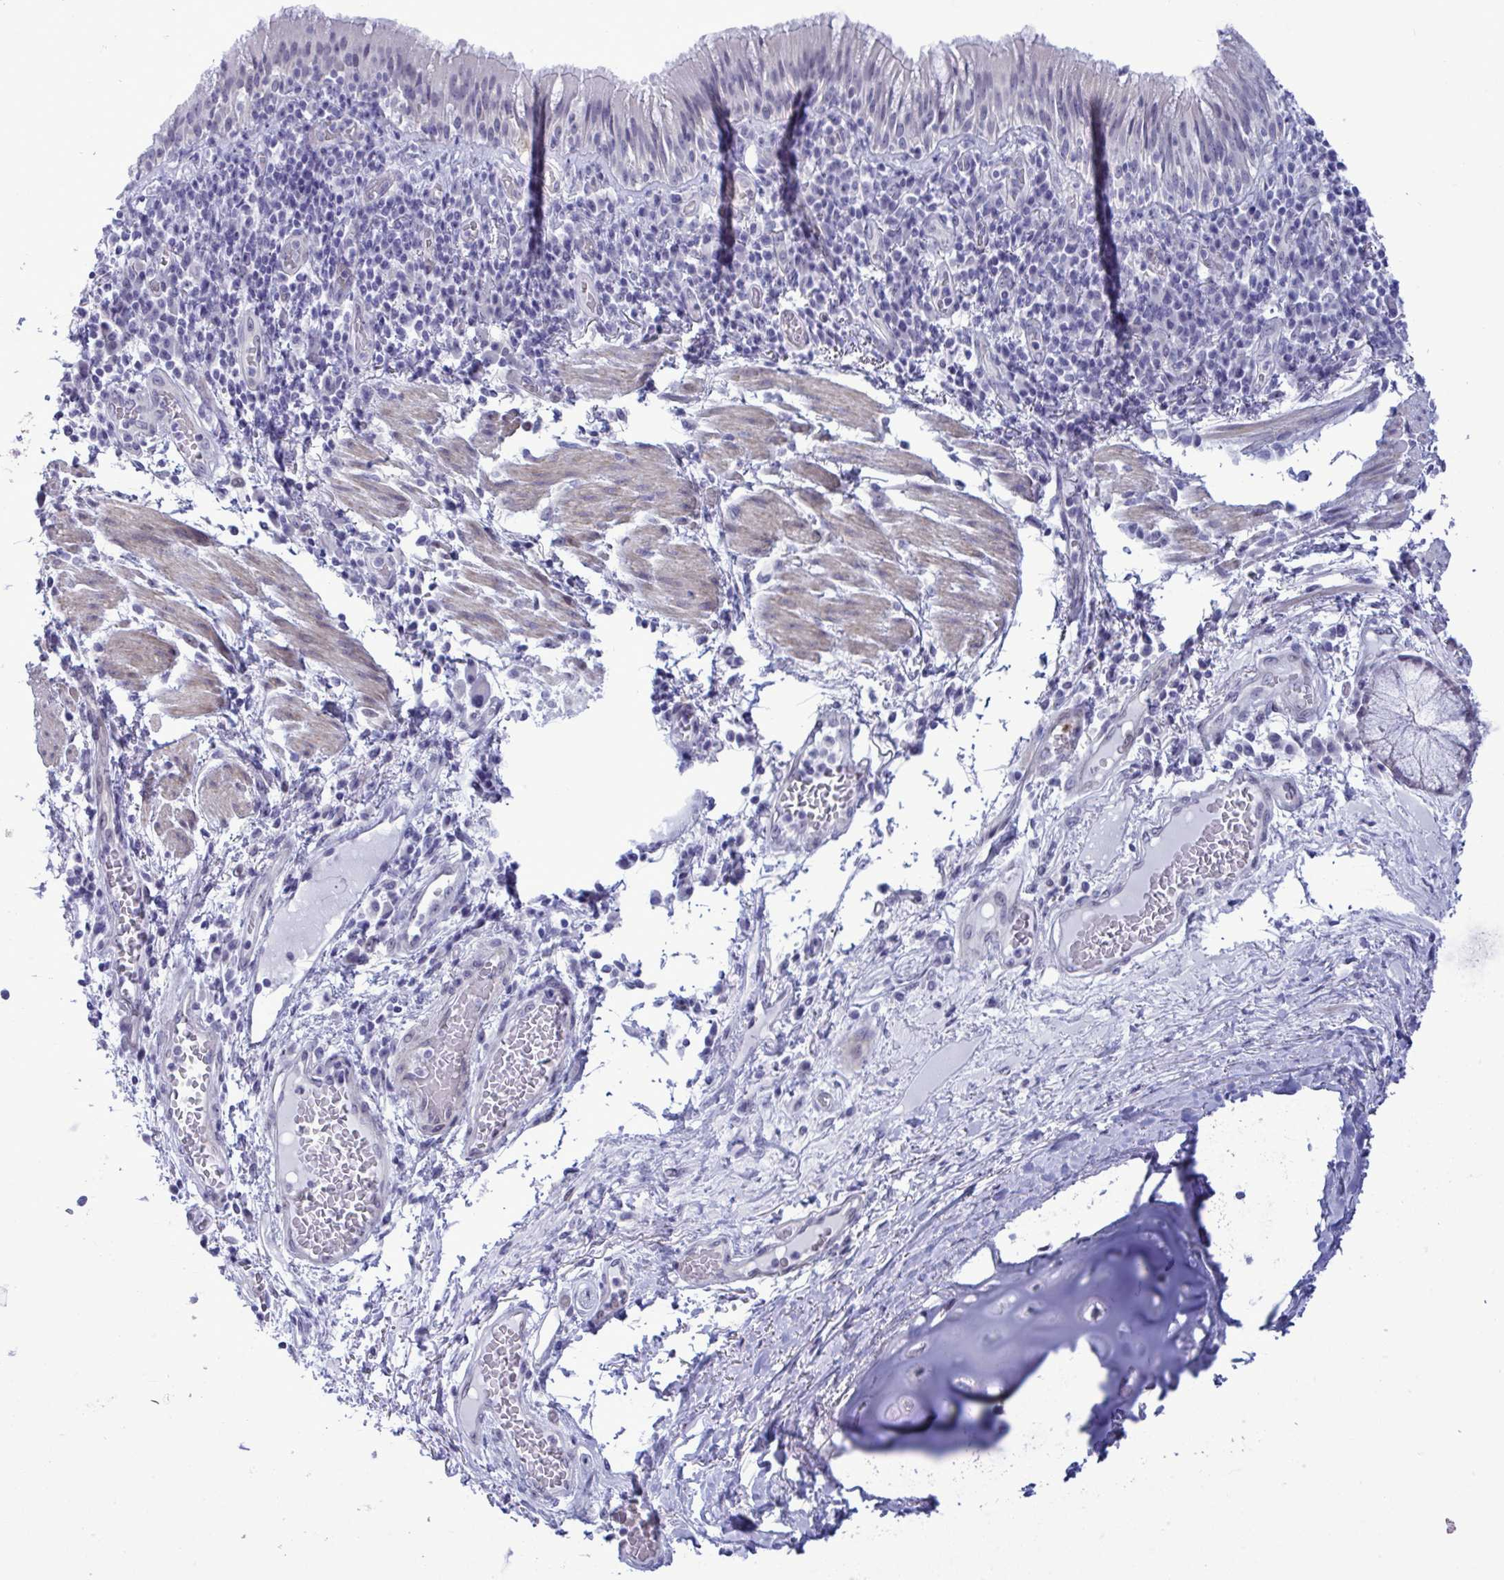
{"staining": {"intensity": "negative", "quantity": "none", "location": "none"}, "tissue": "bronchus", "cell_type": "Respiratory epithelial cells", "image_type": "normal", "snomed": [{"axis": "morphology", "description": "Normal tissue, NOS"}, {"axis": "topography", "description": "Cartilage tissue"}, {"axis": "topography", "description": "Bronchus"}], "caption": "A high-resolution histopathology image shows immunohistochemistry (IHC) staining of unremarkable bronchus, which exhibits no significant positivity in respiratory epithelial cells. (Stains: DAB immunohistochemistry with hematoxylin counter stain, Microscopy: brightfield microscopy at high magnification).", "gene": "MFSD4A", "patient": {"sex": "male", "age": 56}}